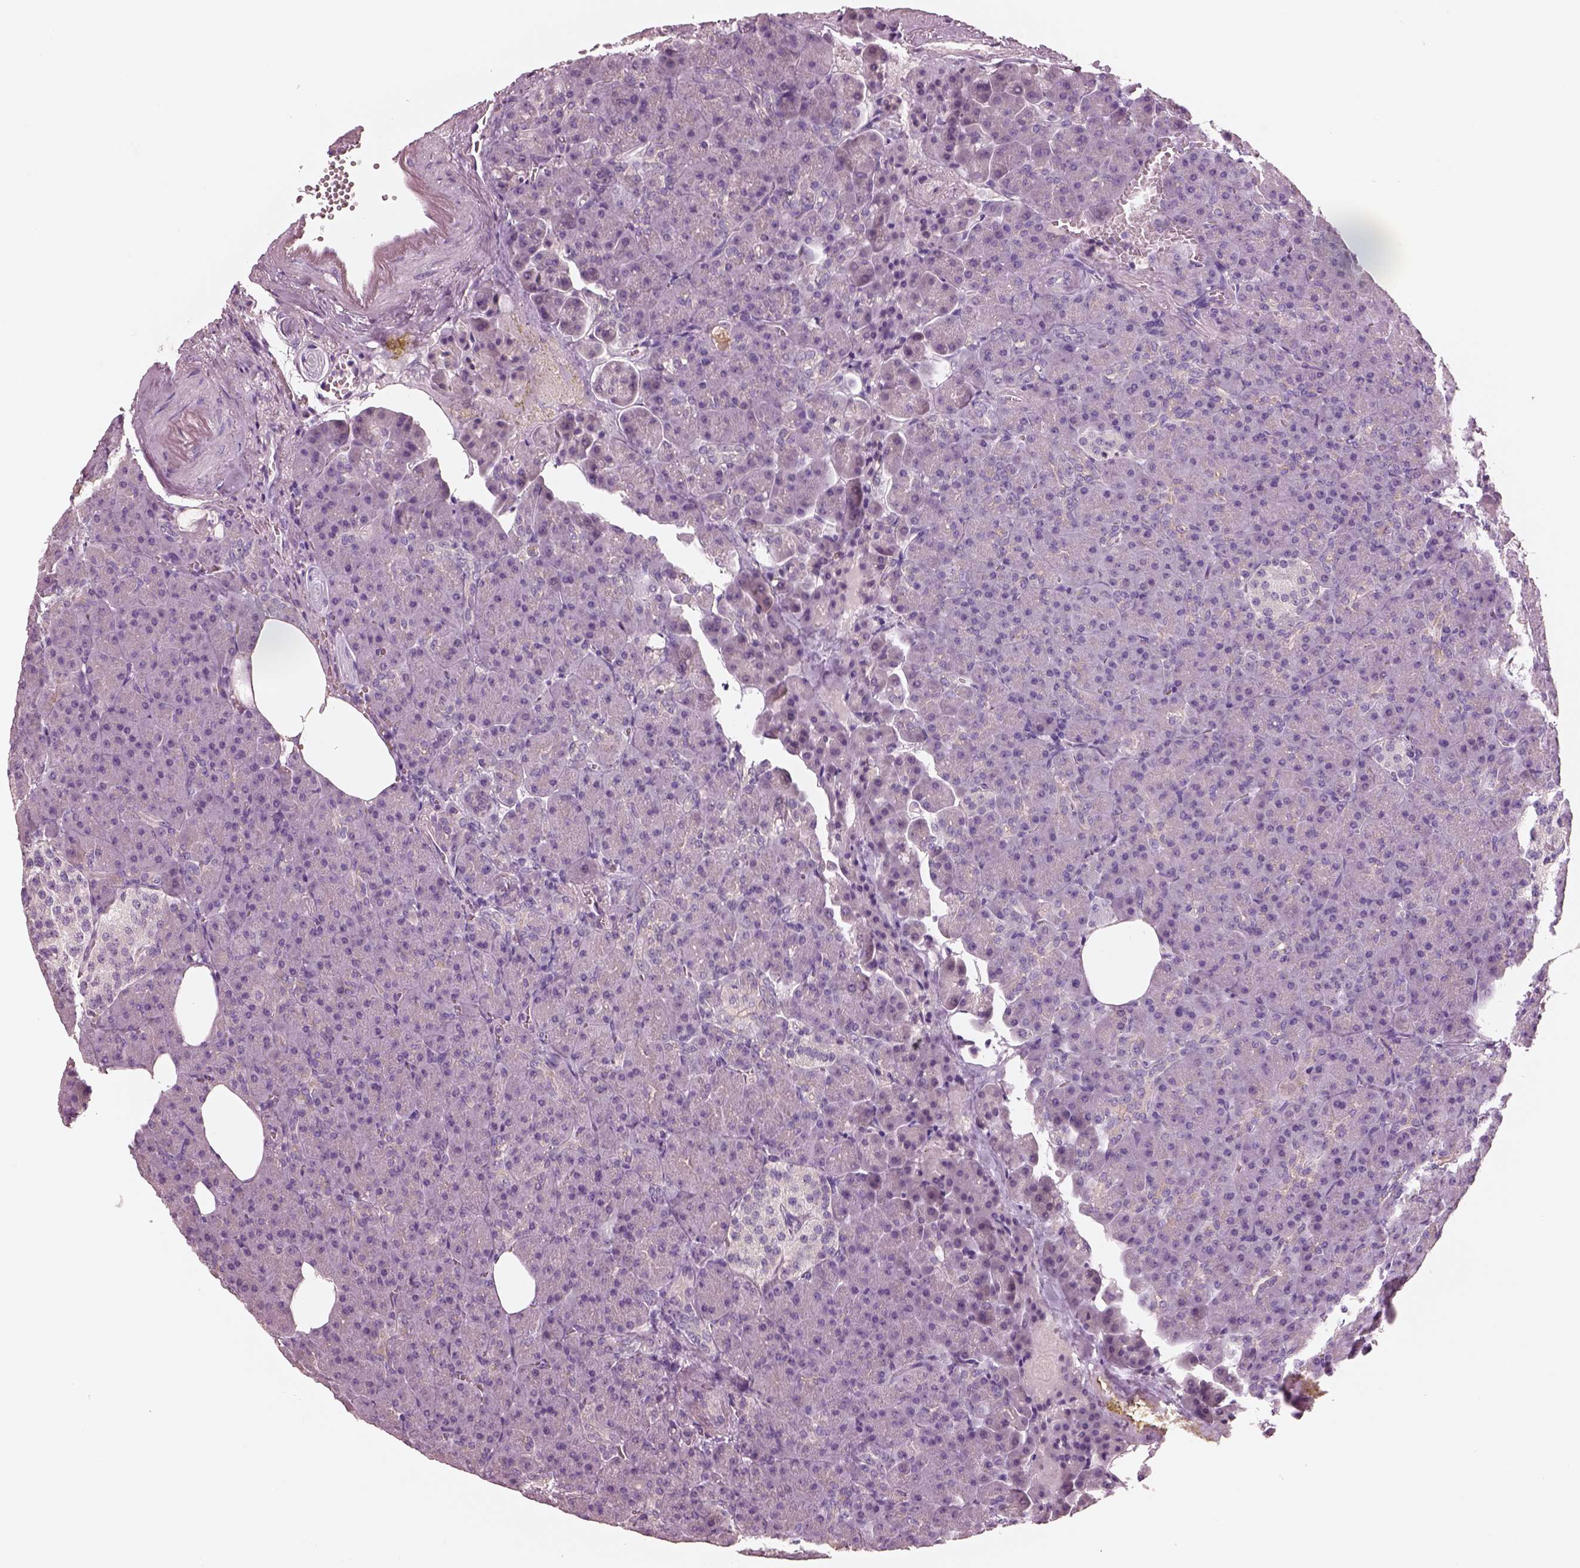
{"staining": {"intensity": "negative", "quantity": "none", "location": "none"}, "tissue": "pancreas", "cell_type": "Exocrine glandular cells", "image_type": "normal", "snomed": [{"axis": "morphology", "description": "Normal tissue, NOS"}, {"axis": "topography", "description": "Pancreas"}], "caption": "IHC histopathology image of normal human pancreas stained for a protein (brown), which reveals no staining in exocrine glandular cells. (DAB immunohistochemistry (IHC), high magnification).", "gene": "IGLL1", "patient": {"sex": "female", "age": 74}}